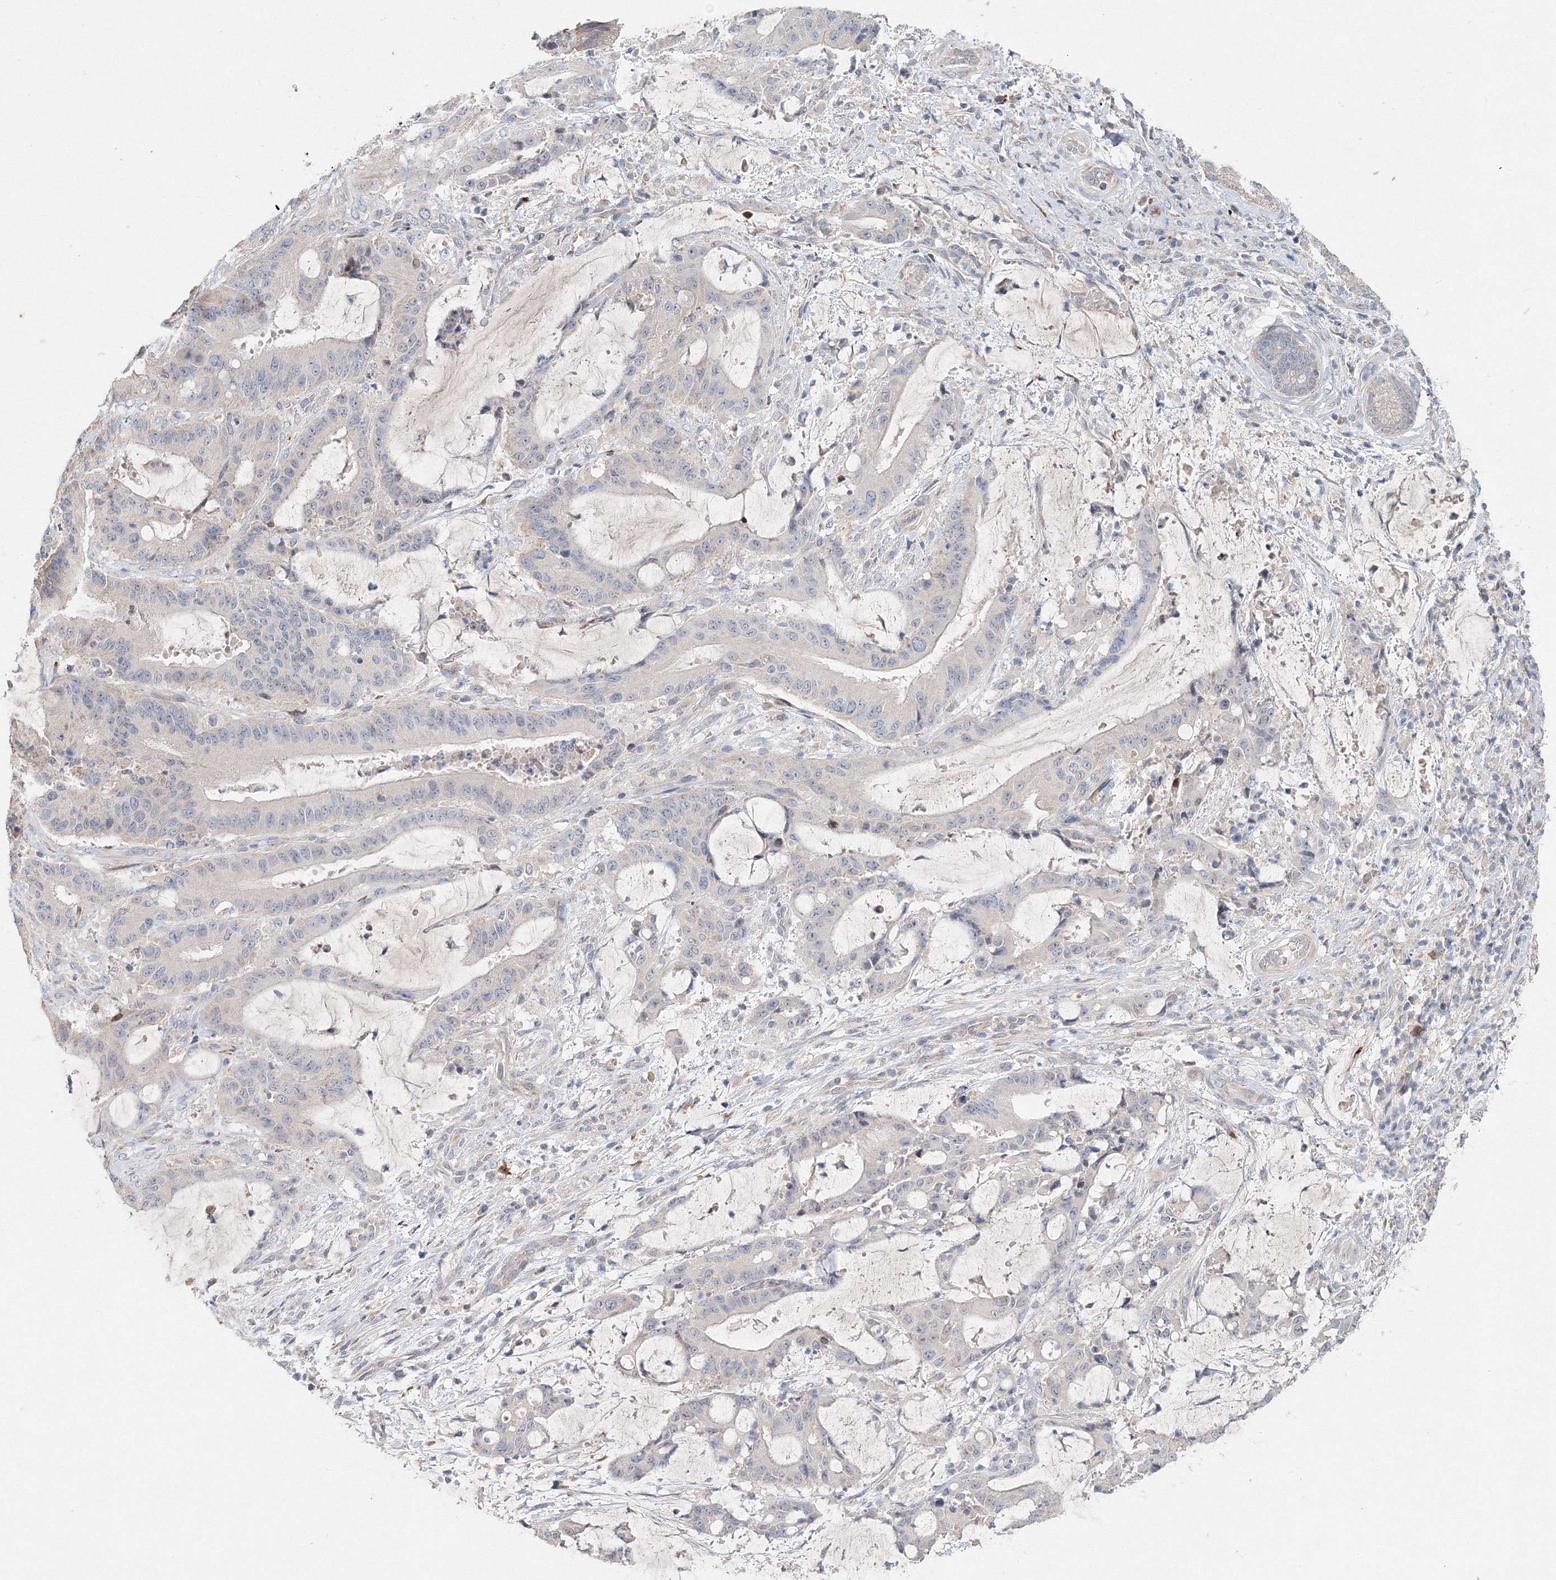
{"staining": {"intensity": "negative", "quantity": "none", "location": "none"}, "tissue": "liver cancer", "cell_type": "Tumor cells", "image_type": "cancer", "snomed": [{"axis": "morphology", "description": "Normal tissue, NOS"}, {"axis": "morphology", "description": "Cholangiocarcinoma"}, {"axis": "topography", "description": "Liver"}, {"axis": "topography", "description": "Peripheral nerve tissue"}], "caption": "The histopathology image shows no significant expression in tumor cells of liver cancer.", "gene": "WDR49", "patient": {"sex": "female", "age": 73}}